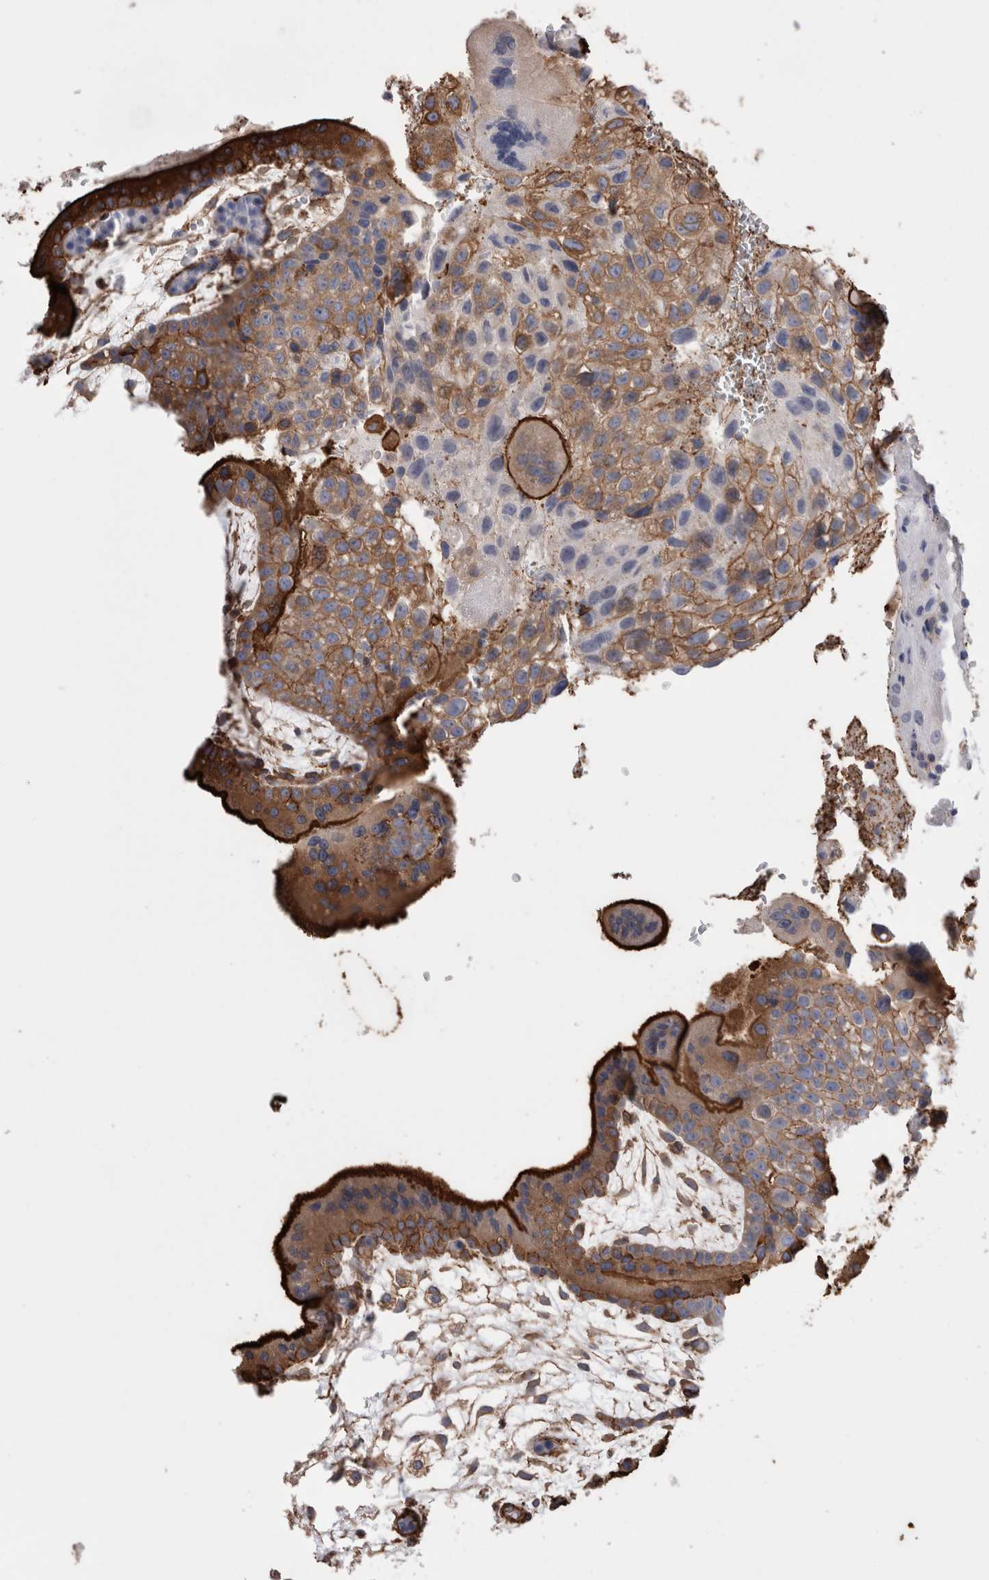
{"staining": {"intensity": "moderate", "quantity": ">75%", "location": "cytoplasmic/membranous"}, "tissue": "placenta", "cell_type": "Decidual cells", "image_type": "normal", "snomed": [{"axis": "morphology", "description": "Normal tissue, NOS"}, {"axis": "topography", "description": "Placenta"}], "caption": "Brown immunohistochemical staining in unremarkable human placenta displays moderate cytoplasmic/membranous positivity in about >75% of decidual cells.", "gene": "DCTN6", "patient": {"sex": "female", "age": 35}}